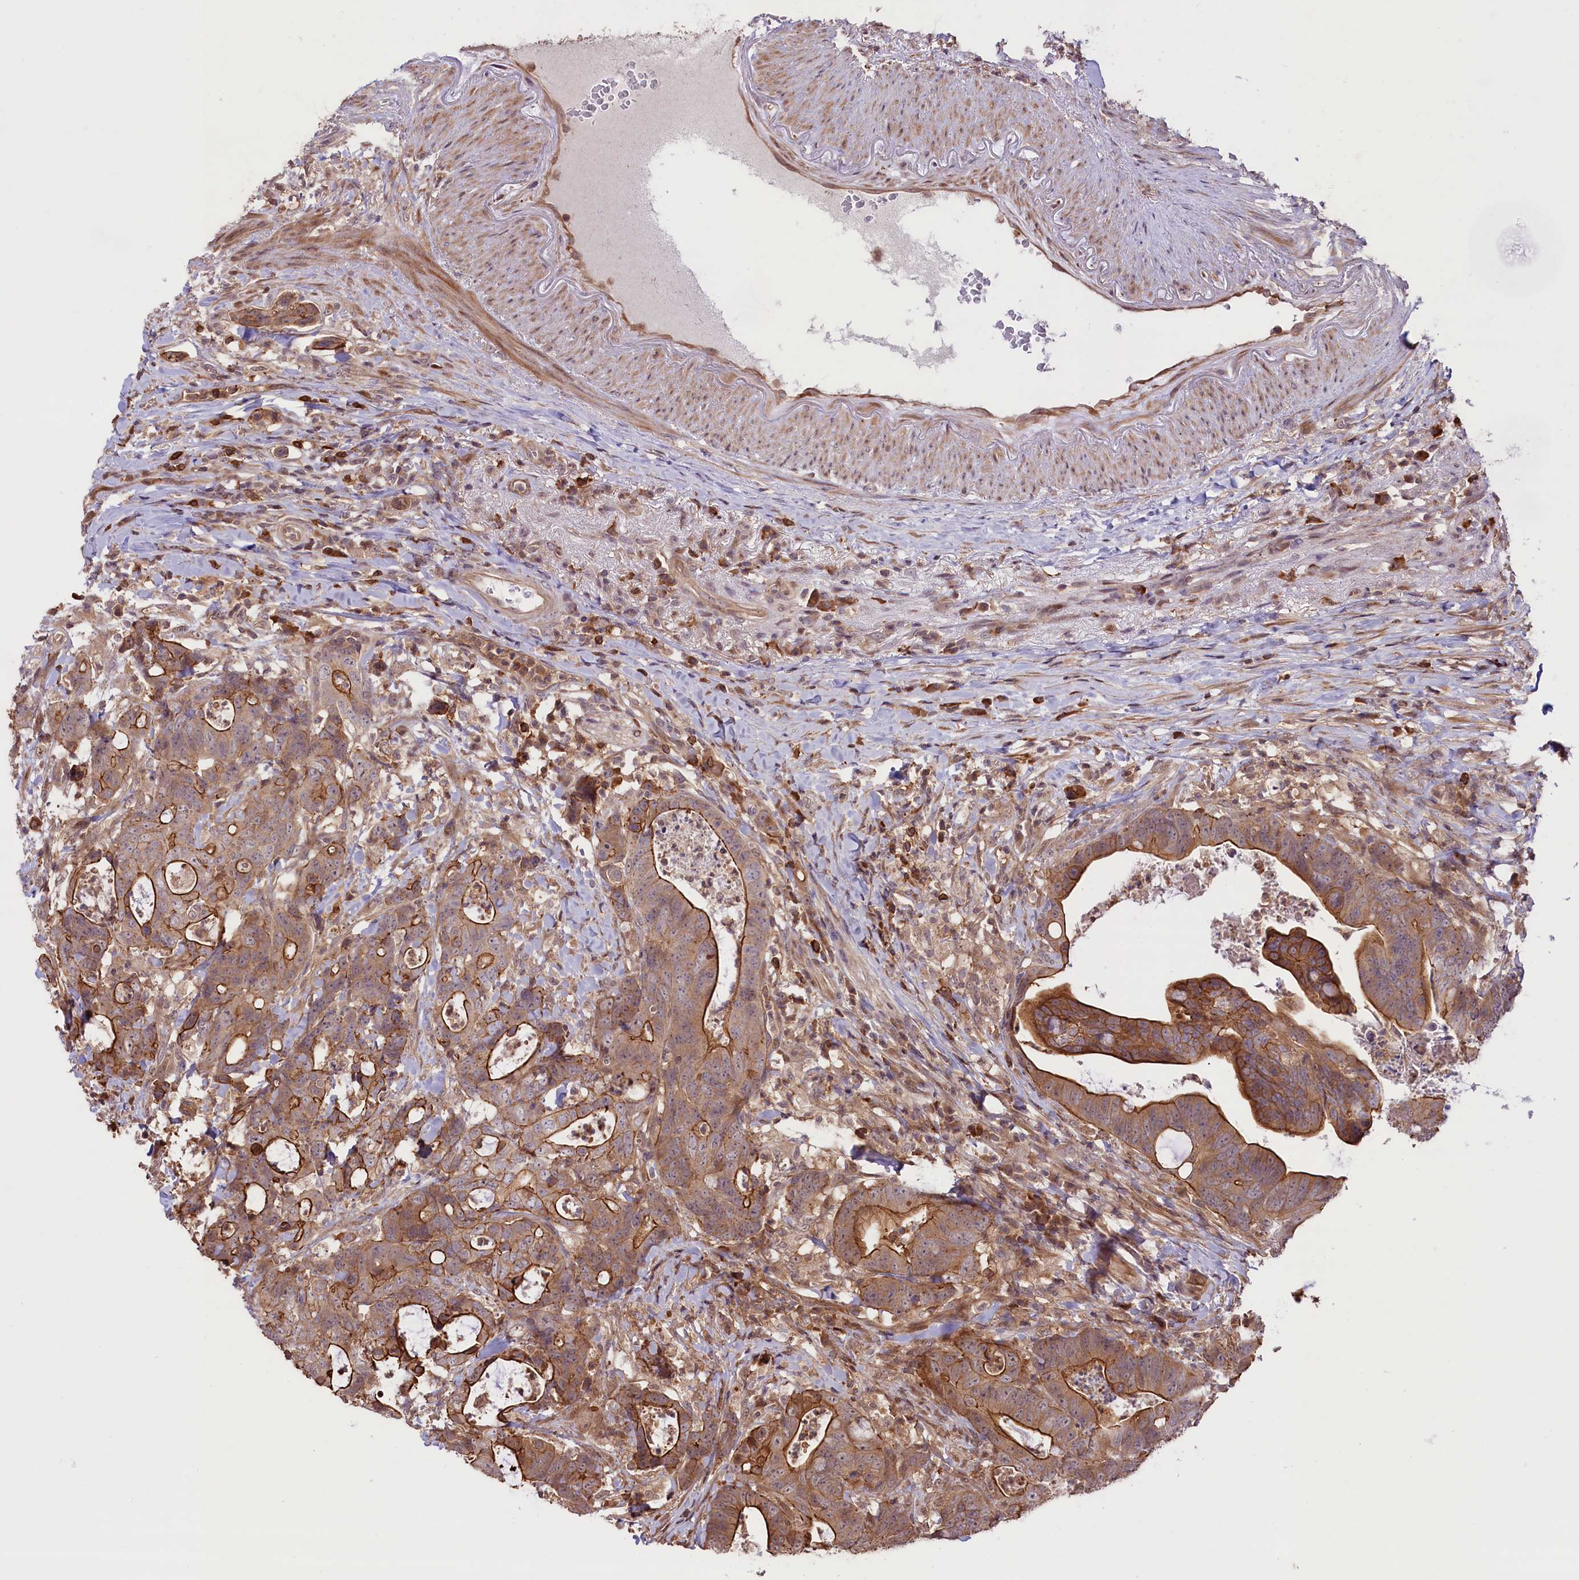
{"staining": {"intensity": "strong", "quantity": ">75%", "location": "cytoplasmic/membranous"}, "tissue": "colorectal cancer", "cell_type": "Tumor cells", "image_type": "cancer", "snomed": [{"axis": "morphology", "description": "Adenocarcinoma, NOS"}, {"axis": "topography", "description": "Colon"}], "caption": "Strong cytoplasmic/membranous positivity is appreciated in approximately >75% of tumor cells in colorectal cancer.", "gene": "RIC8A", "patient": {"sex": "female", "age": 82}}